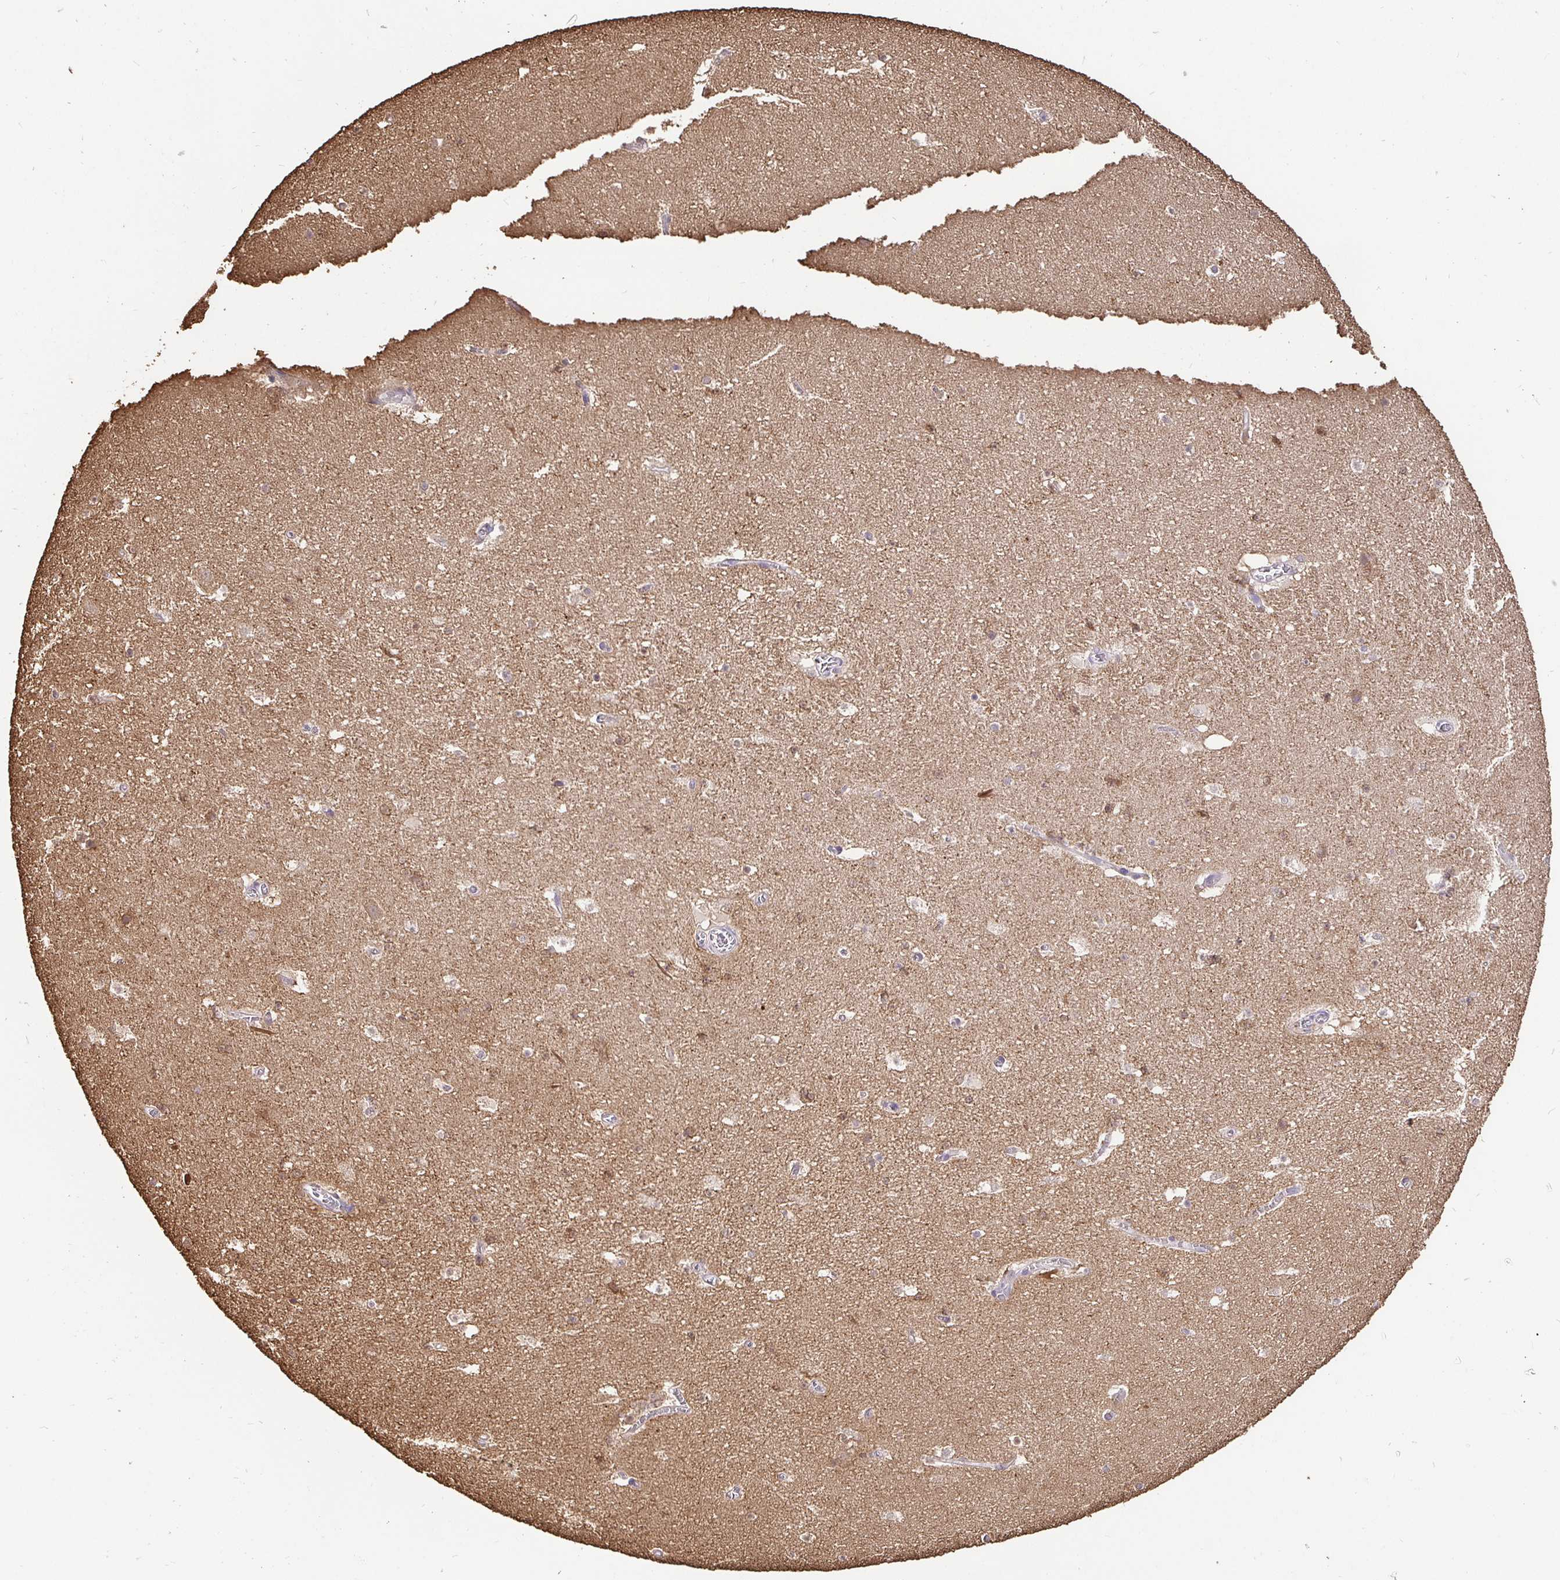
{"staining": {"intensity": "moderate", "quantity": "<25%", "location": "cytoplasmic/membranous,nuclear"}, "tissue": "hippocampus", "cell_type": "Glial cells", "image_type": "normal", "snomed": [{"axis": "morphology", "description": "Normal tissue, NOS"}, {"axis": "topography", "description": "Hippocampus"}], "caption": "This histopathology image reveals immunohistochemistry (IHC) staining of benign human hippocampus, with low moderate cytoplasmic/membranous,nuclear expression in approximately <25% of glial cells.", "gene": "MAPK8IP3", "patient": {"sex": "female", "age": 42}}